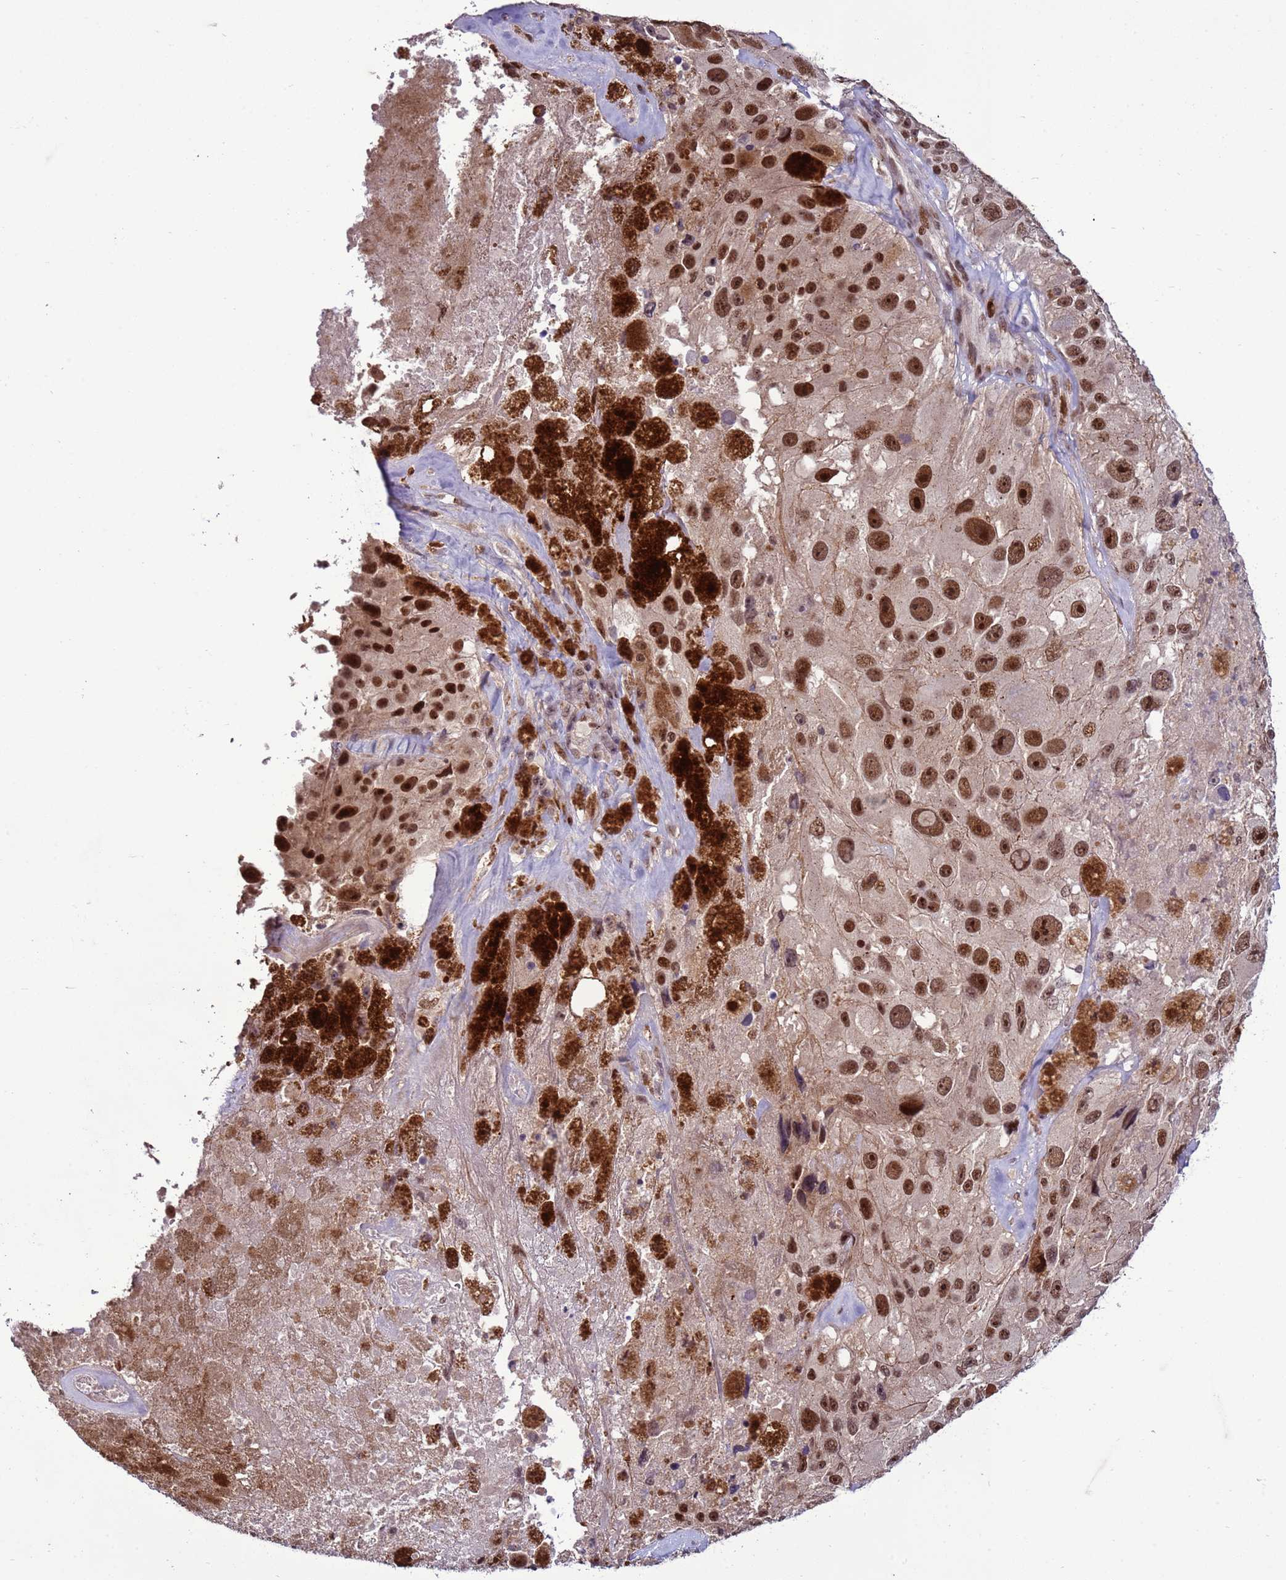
{"staining": {"intensity": "strong", "quantity": ">75%", "location": "nuclear"}, "tissue": "melanoma", "cell_type": "Tumor cells", "image_type": "cancer", "snomed": [{"axis": "morphology", "description": "Malignant melanoma, Metastatic site"}, {"axis": "topography", "description": "Lymph node"}], "caption": "High-power microscopy captured an immunohistochemistry (IHC) micrograph of melanoma, revealing strong nuclear expression in approximately >75% of tumor cells.", "gene": "SHC3", "patient": {"sex": "male", "age": 62}}